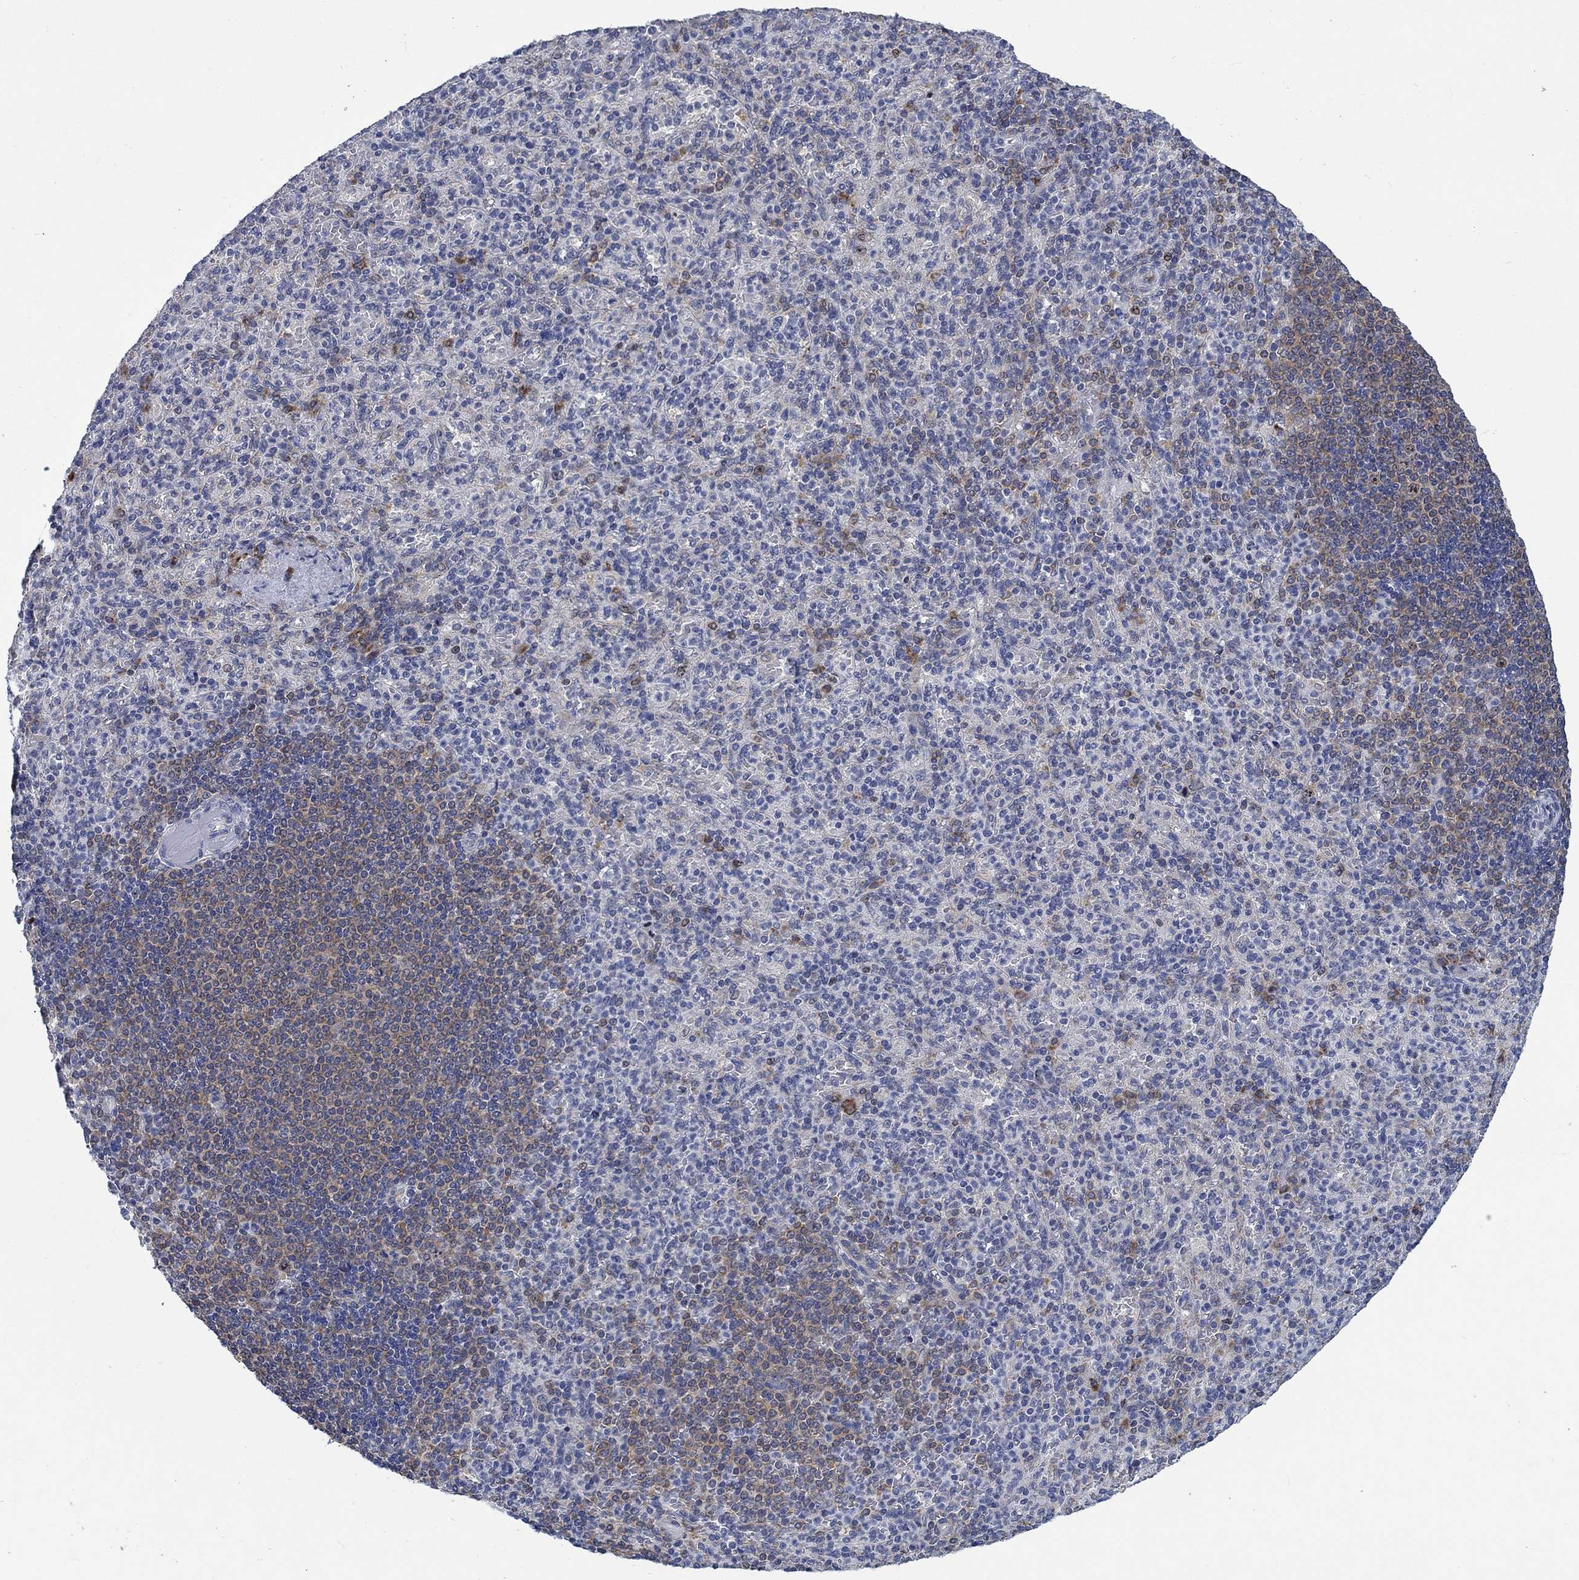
{"staining": {"intensity": "moderate", "quantity": "<25%", "location": "cytoplasmic/membranous"}, "tissue": "spleen", "cell_type": "Cells in red pulp", "image_type": "normal", "snomed": [{"axis": "morphology", "description": "Normal tissue, NOS"}, {"axis": "topography", "description": "Spleen"}], "caption": "Brown immunohistochemical staining in unremarkable spleen displays moderate cytoplasmic/membranous expression in about <25% of cells in red pulp.", "gene": "MMP24", "patient": {"sex": "female", "age": 74}}